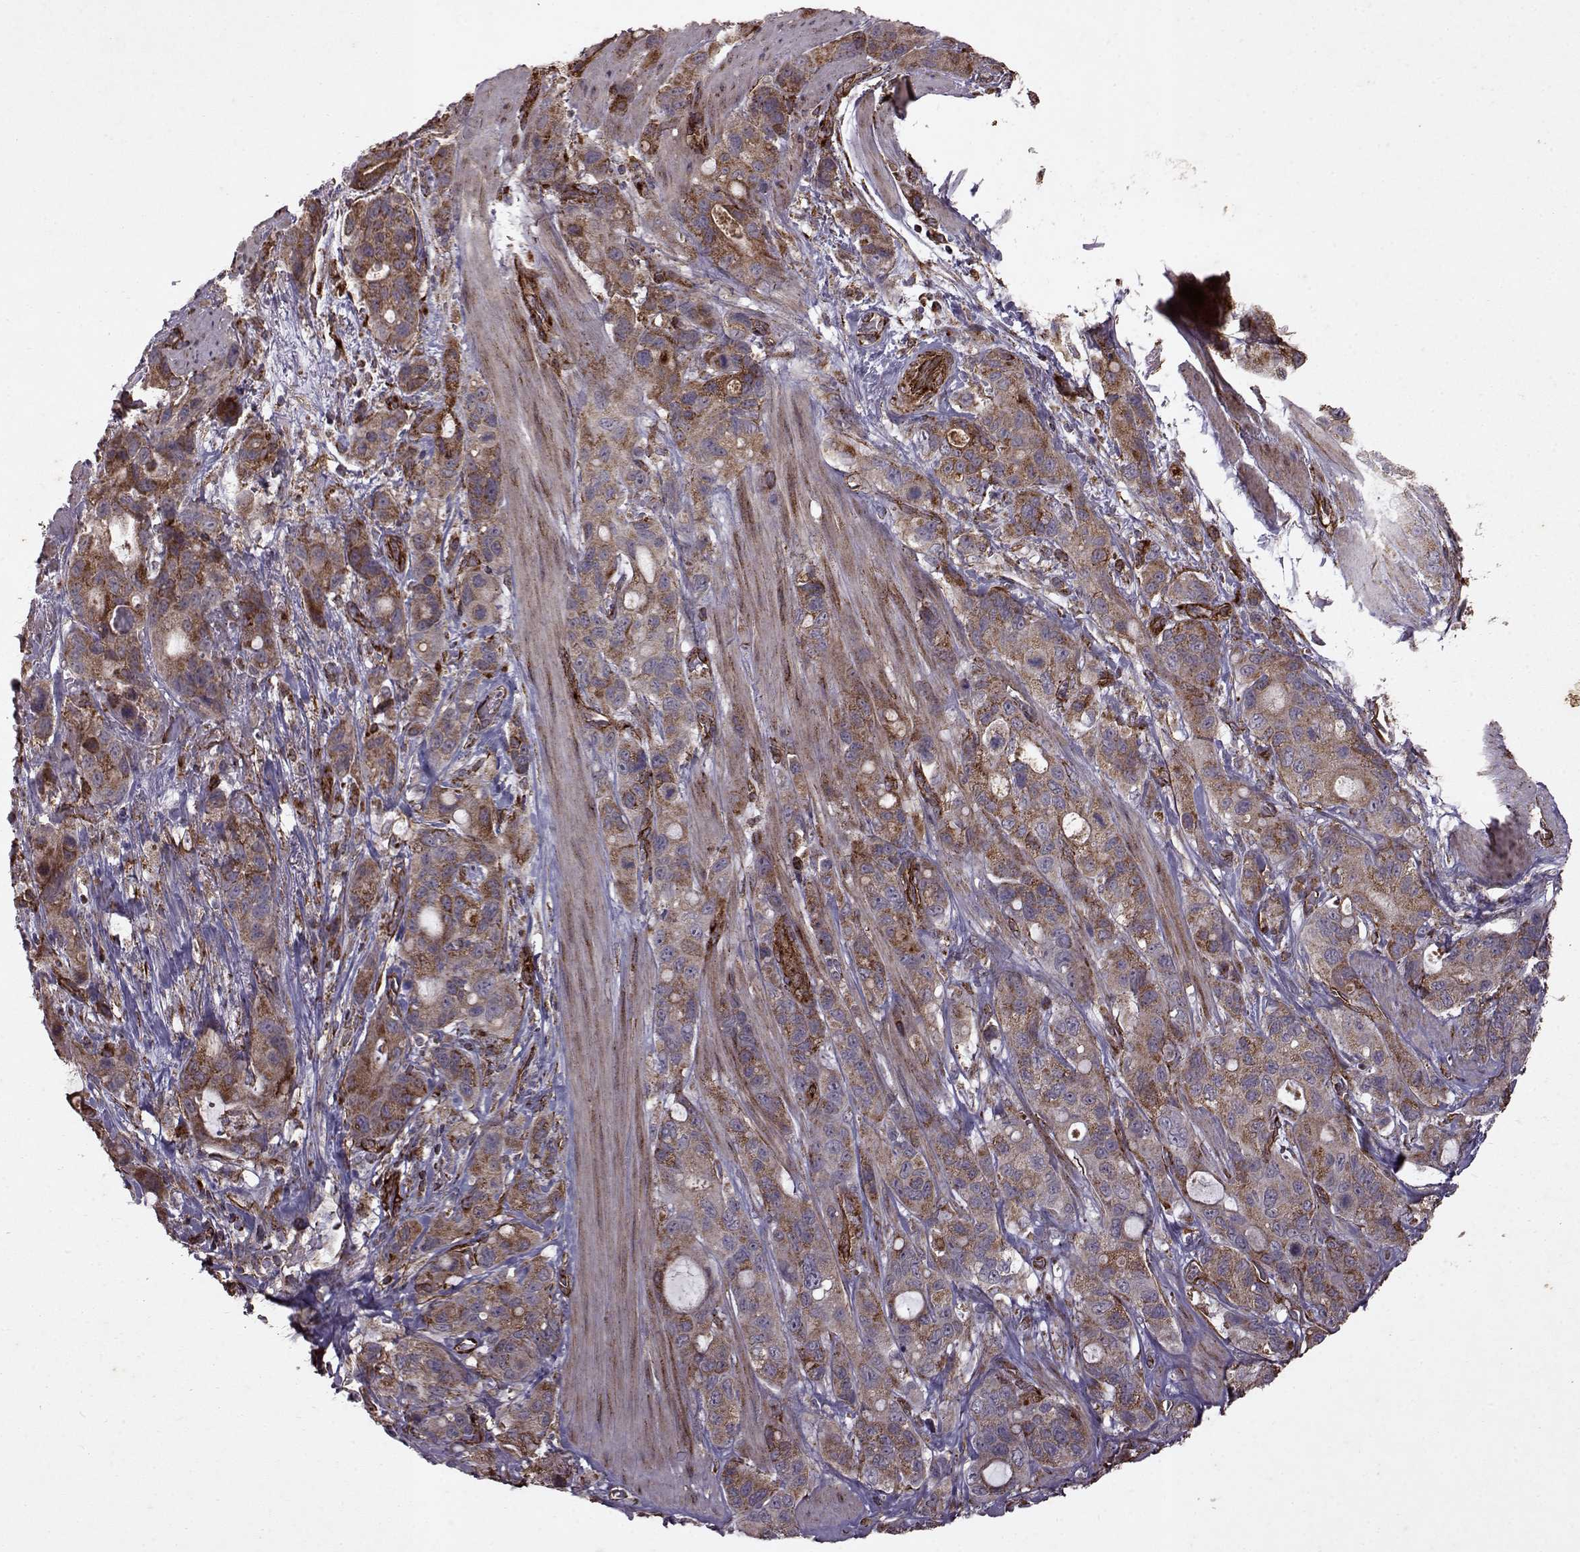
{"staining": {"intensity": "moderate", "quantity": ">75%", "location": "cytoplasmic/membranous"}, "tissue": "stomach cancer", "cell_type": "Tumor cells", "image_type": "cancer", "snomed": [{"axis": "morphology", "description": "Adenocarcinoma, NOS"}, {"axis": "topography", "description": "Stomach"}], "caption": "A high-resolution image shows immunohistochemistry (IHC) staining of stomach adenocarcinoma, which displays moderate cytoplasmic/membranous positivity in approximately >75% of tumor cells.", "gene": "FXN", "patient": {"sex": "male", "age": 63}}